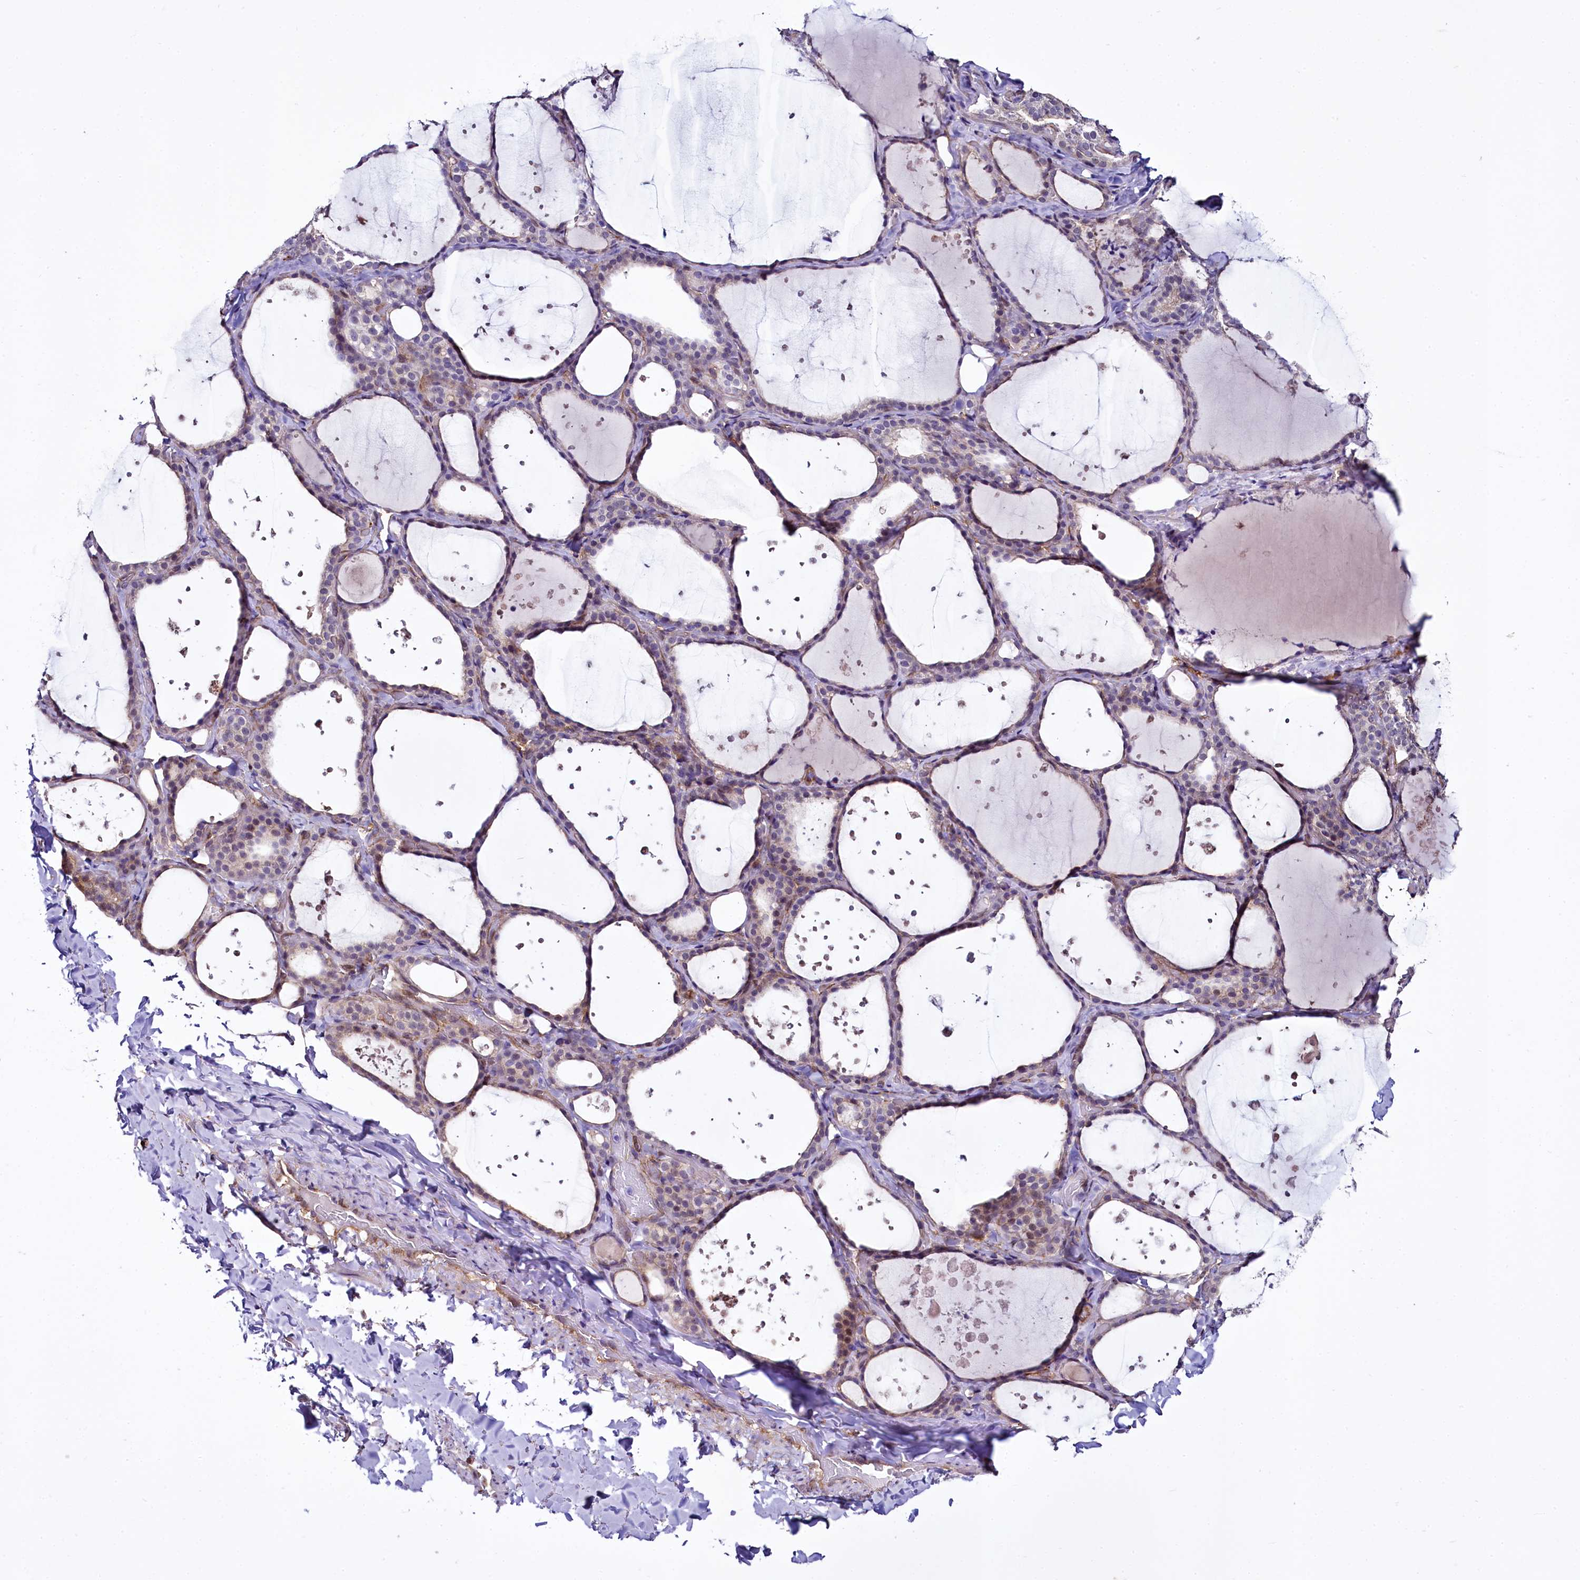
{"staining": {"intensity": "weak", "quantity": ">75%", "location": "cytoplasmic/membranous"}, "tissue": "thyroid gland", "cell_type": "Glandular cells", "image_type": "normal", "snomed": [{"axis": "morphology", "description": "Normal tissue, NOS"}, {"axis": "topography", "description": "Thyroid gland"}], "caption": "Unremarkable thyroid gland displays weak cytoplasmic/membranous expression in approximately >75% of glandular cells.", "gene": "STXBP1", "patient": {"sex": "female", "age": 44}}